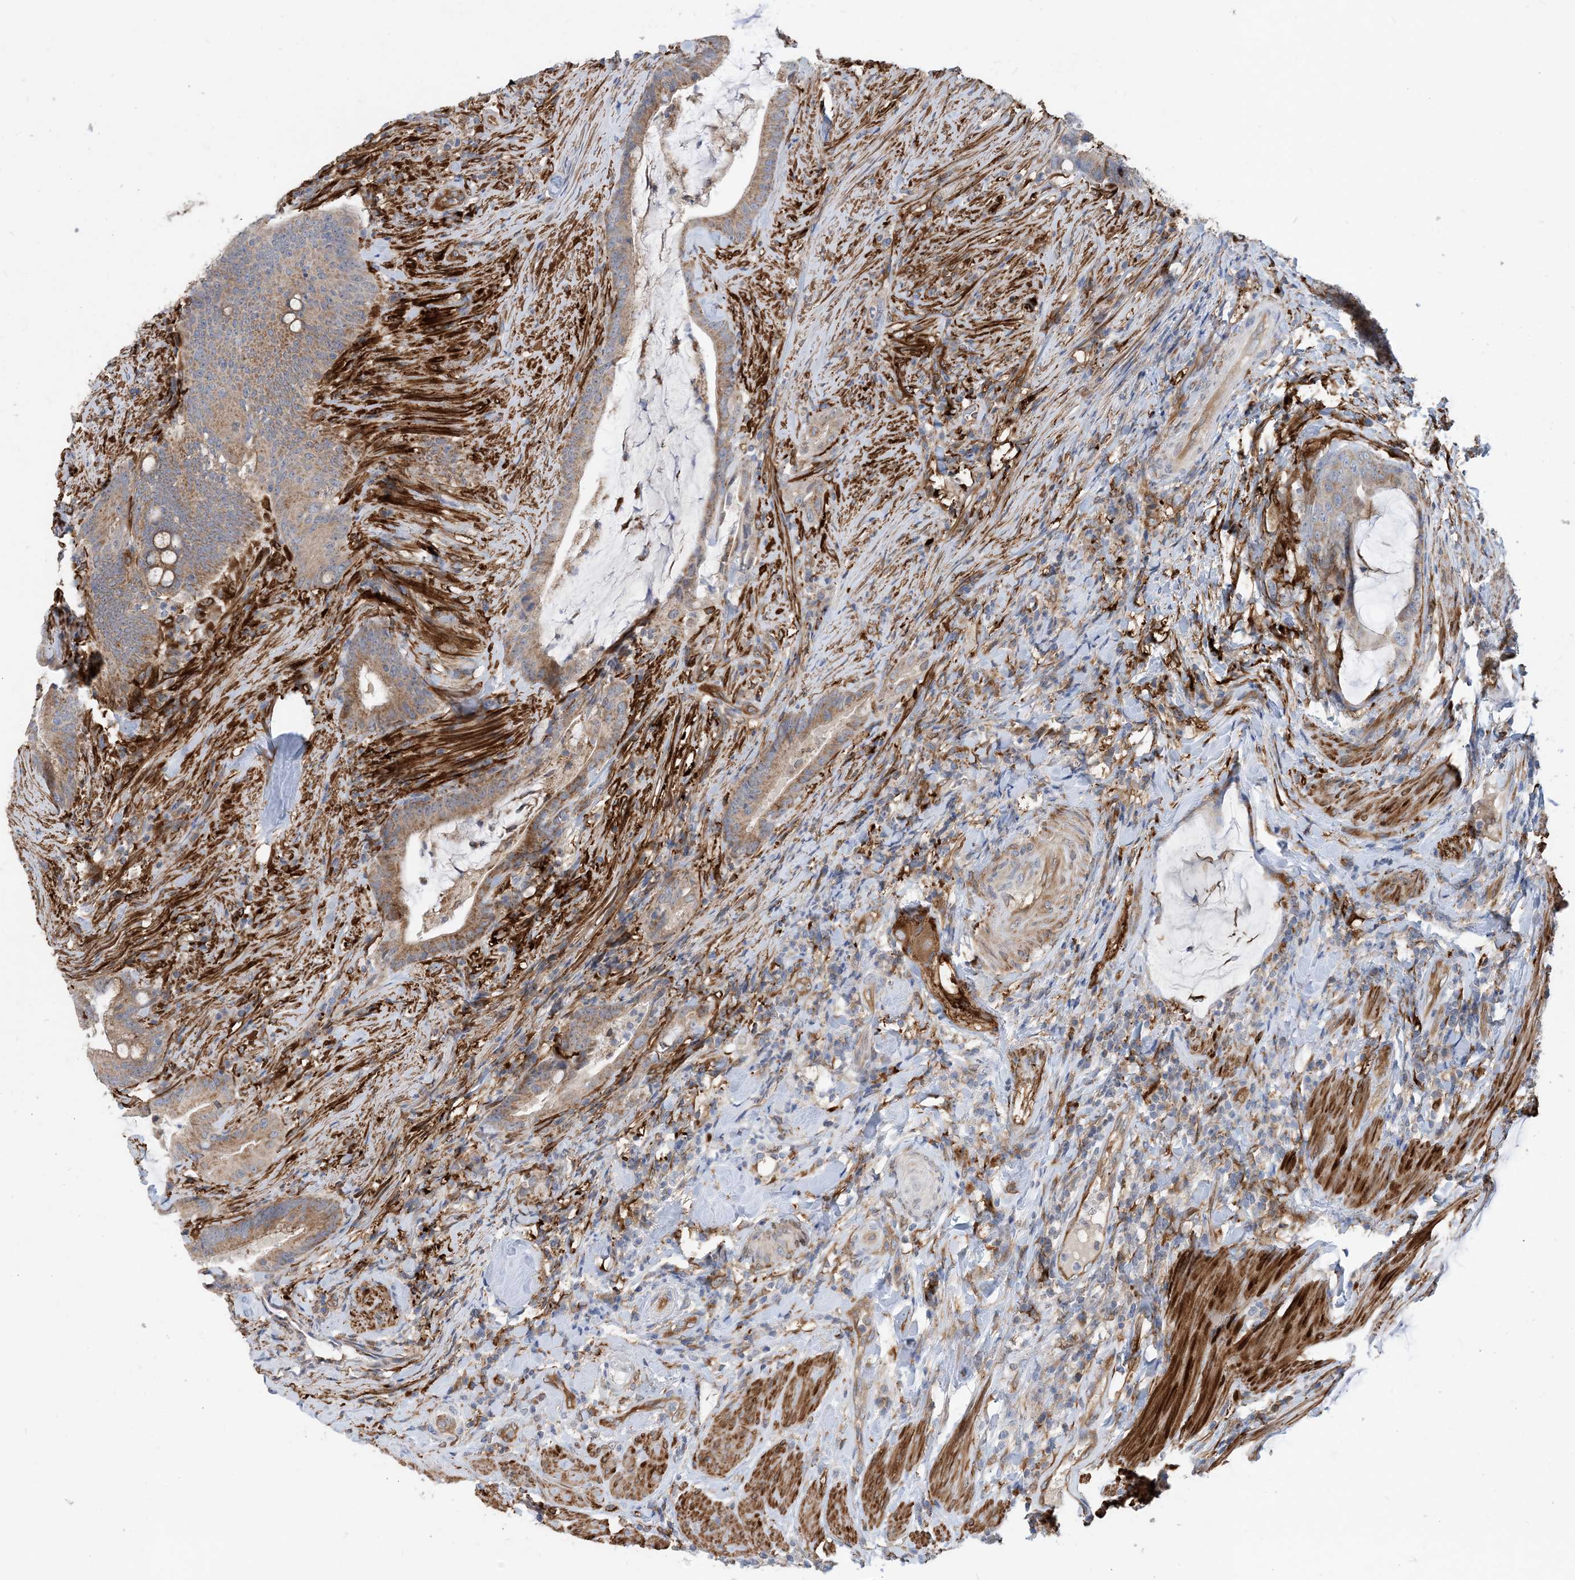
{"staining": {"intensity": "moderate", "quantity": ">75%", "location": "cytoplasmic/membranous"}, "tissue": "colorectal cancer", "cell_type": "Tumor cells", "image_type": "cancer", "snomed": [{"axis": "morphology", "description": "Adenocarcinoma, NOS"}, {"axis": "topography", "description": "Colon"}], "caption": "Brown immunohistochemical staining in human colorectal cancer (adenocarcinoma) exhibits moderate cytoplasmic/membranous positivity in about >75% of tumor cells.", "gene": "EIF2A", "patient": {"sex": "female", "age": 66}}